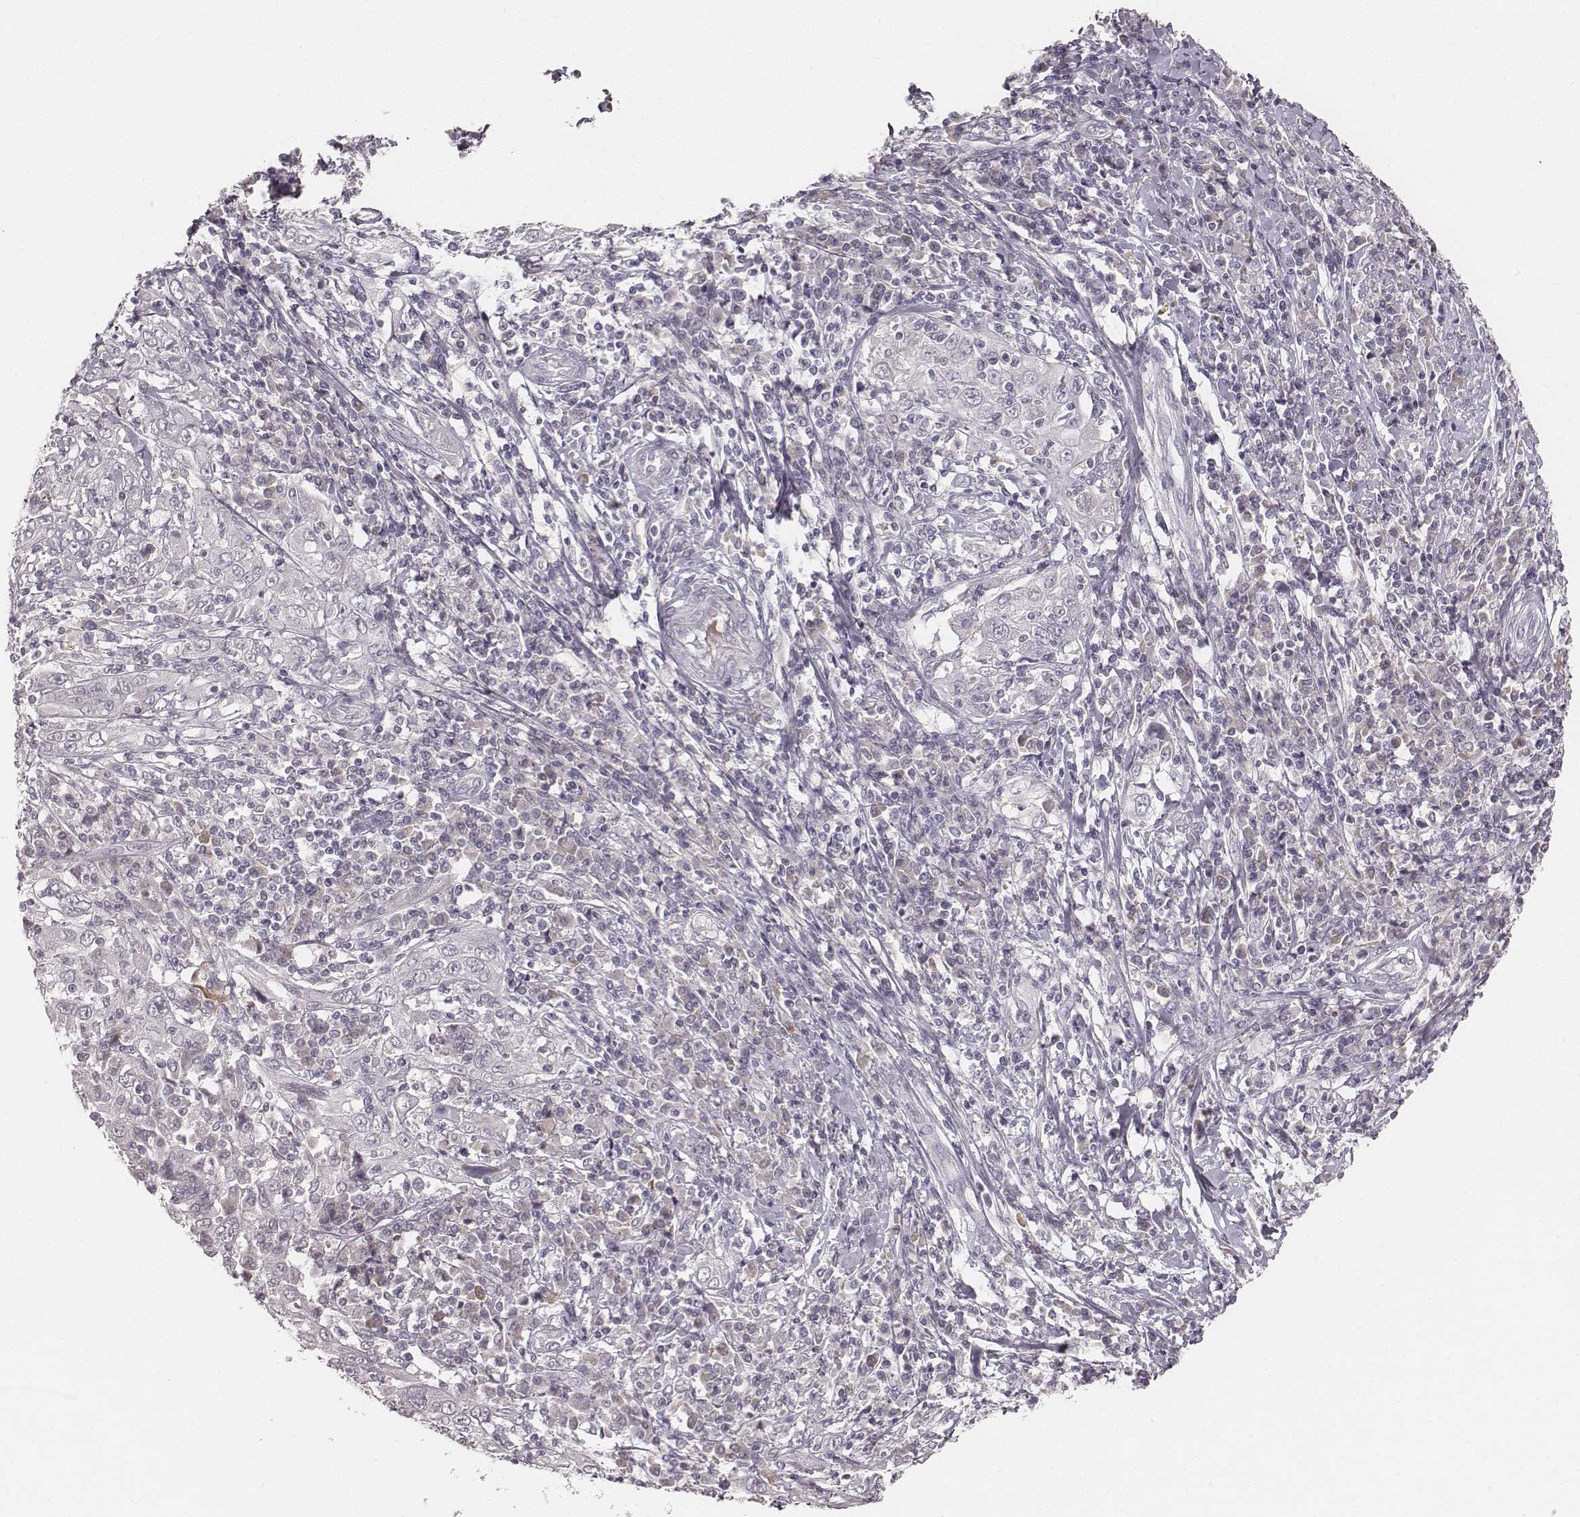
{"staining": {"intensity": "negative", "quantity": "none", "location": "none"}, "tissue": "cervical cancer", "cell_type": "Tumor cells", "image_type": "cancer", "snomed": [{"axis": "morphology", "description": "Squamous cell carcinoma, NOS"}, {"axis": "topography", "description": "Cervix"}], "caption": "Cervical cancer (squamous cell carcinoma) stained for a protein using immunohistochemistry displays no staining tumor cells.", "gene": "LY6K", "patient": {"sex": "female", "age": 46}}